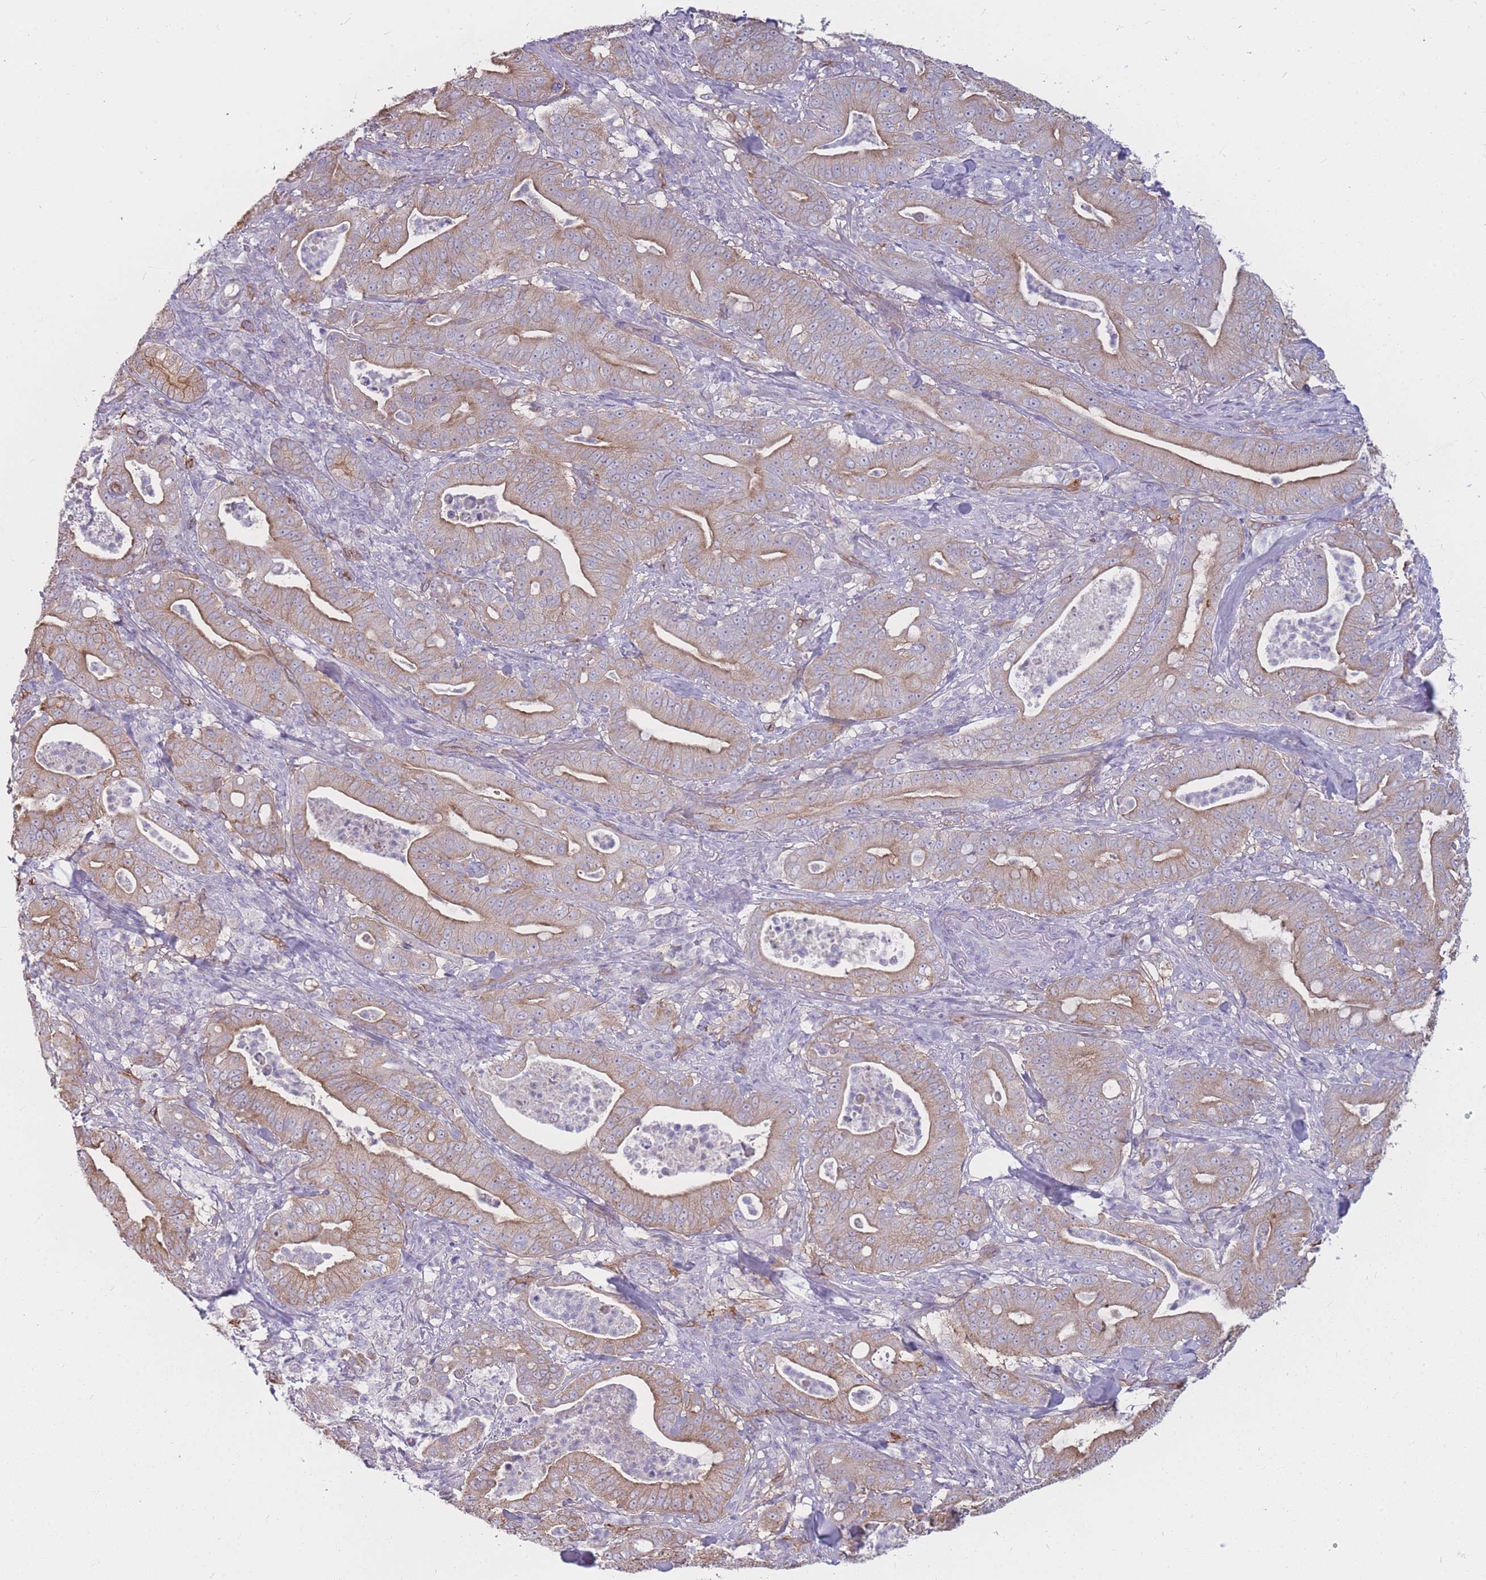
{"staining": {"intensity": "moderate", "quantity": ">75%", "location": "cytoplasmic/membranous"}, "tissue": "pancreatic cancer", "cell_type": "Tumor cells", "image_type": "cancer", "snomed": [{"axis": "morphology", "description": "Adenocarcinoma, NOS"}, {"axis": "topography", "description": "Pancreas"}], "caption": "Immunohistochemical staining of pancreatic cancer shows medium levels of moderate cytoplasmic/membranous protein positivity in about >75% of tumor cells.", "gene": "GNA11", "patient": {"sex": "male", "age": 71}}